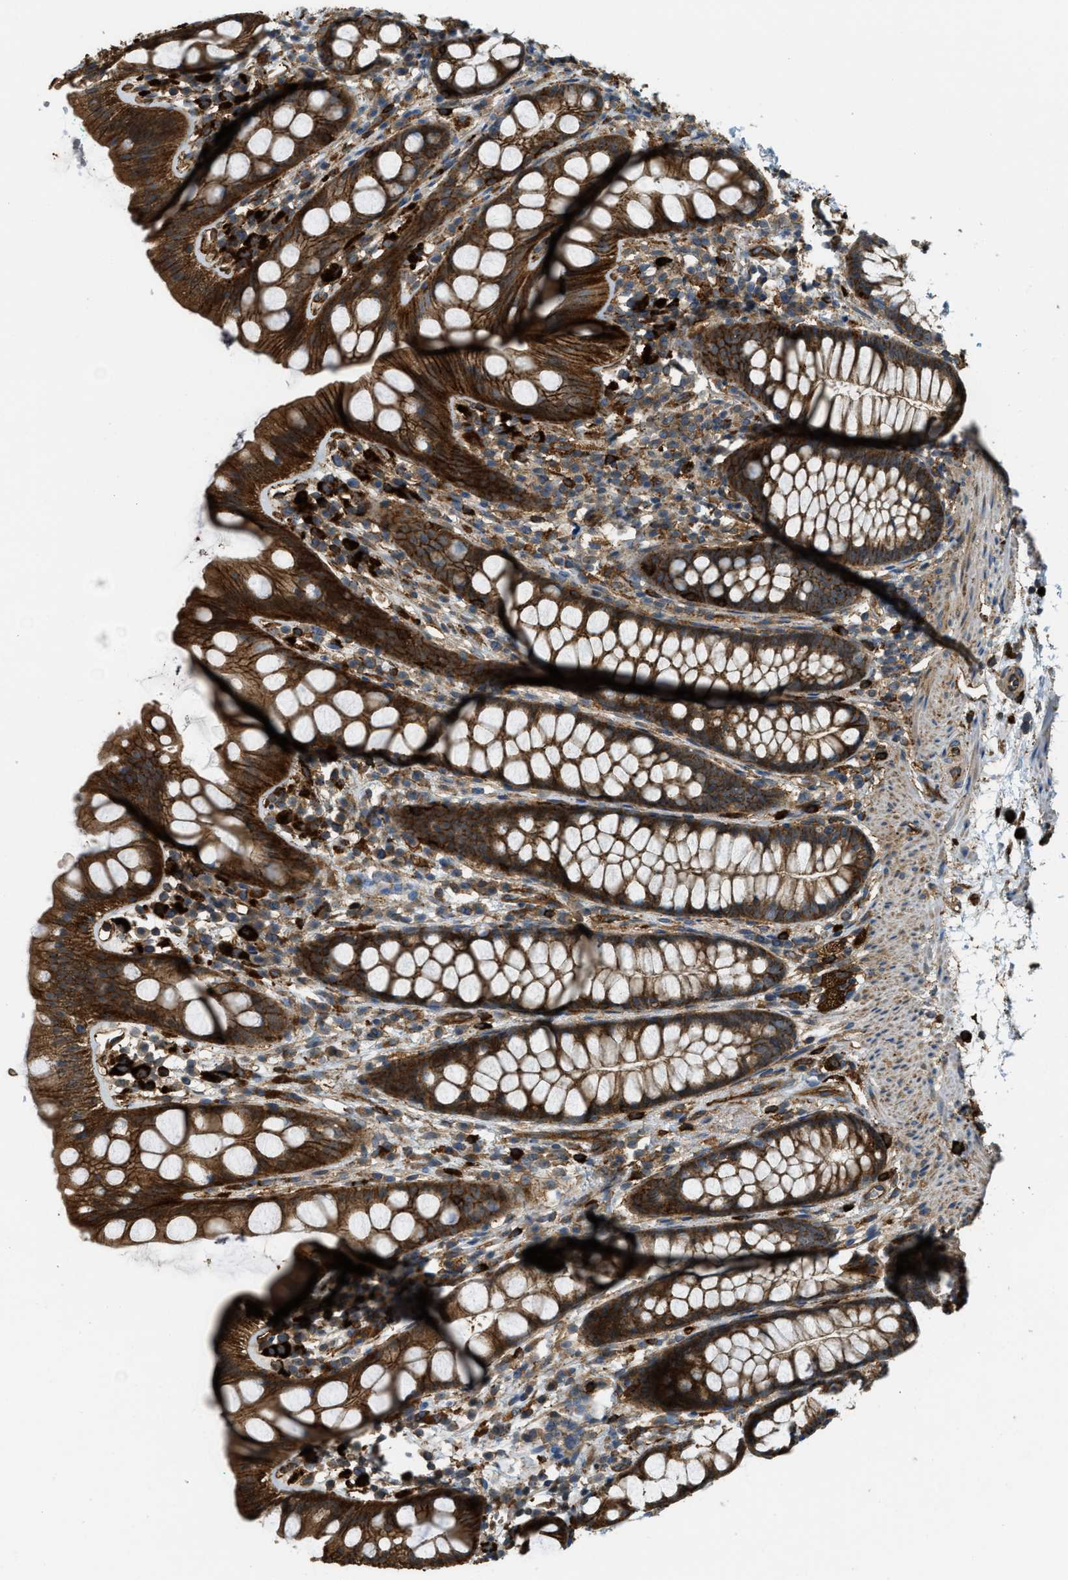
{"staining": {"intensity": "strong", "quantity": ">75%", "location": "cytoplasmic/membranous"}, "tissue": "rectum", "cell_type": "Glandular cells", "image_type": "normal", "snomed": [{"axis": "morphology", "description": "Normal tissue, NOS"}, {"axis": "topography", "description": "Rectum"}], "caption": "Brown immunohistochemical staining in benign human rectum reveals strong cytoplasmic/membranous expression in approximately >75% of glandular cells. (DAB IHC, brown staining for protein, blue staining for nuclei).", "gene": "BAG4", "patient": {"sex": "female", "age": 65}}